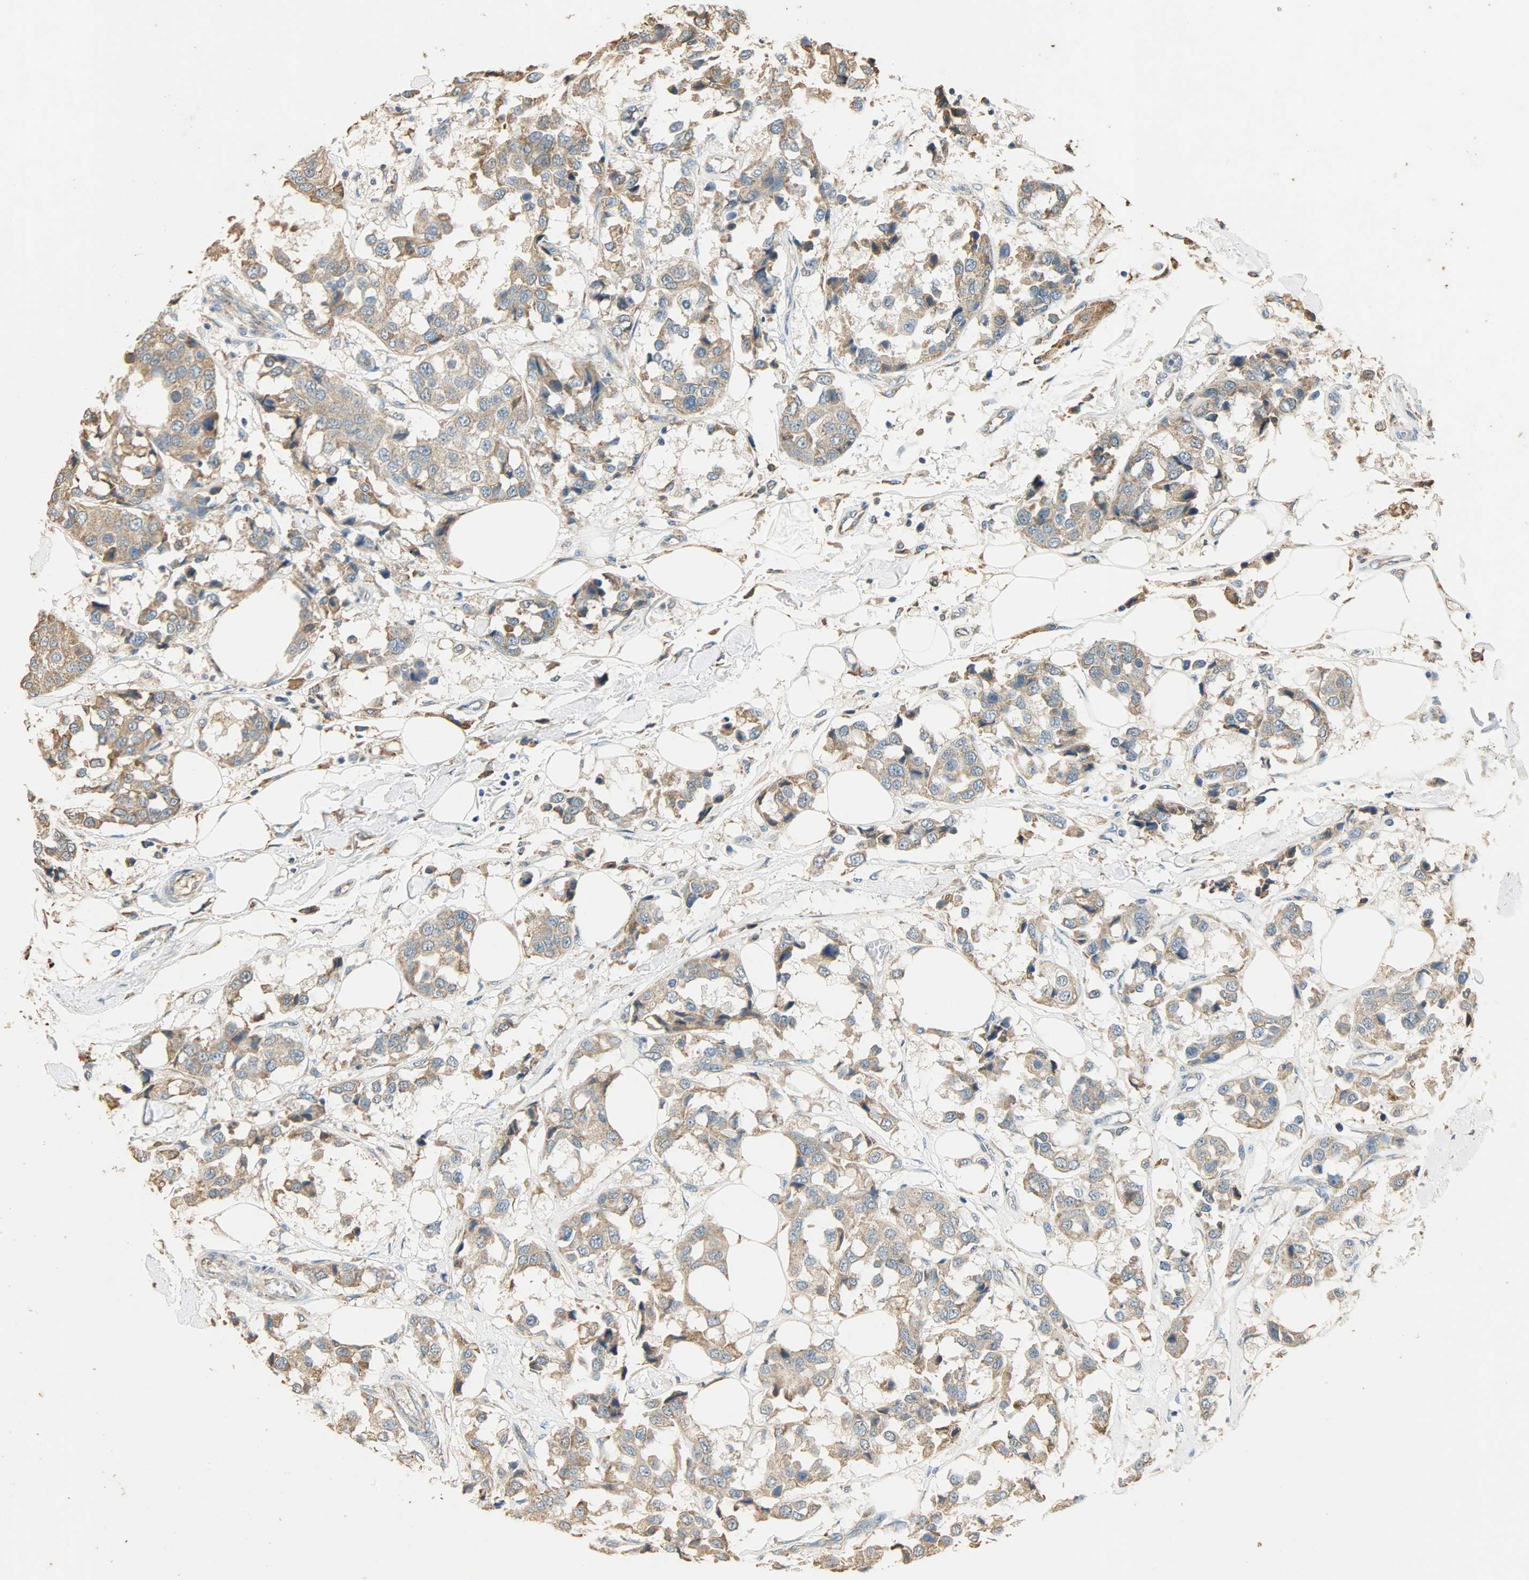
{"staining": {"intensity": "moderate", "quantity": ">75%", "location": "cytoplasmic/membranous"}, "tissue": "breast cancer", "cell_type": "Tumor cells", "image_type": "cancer", "snomed": [{"axis": "morphology", "description": "Duct carcinoma"}, {"axis": "topography", "description": "Breast"}], "caption": "An image of human breast cancer (intraductal carcinoma) stained for a protein reveals moderate cytoplasmic/membranous brown staining in tumor cells. (DAB (3,3'-diaminobenzidine) = brown stain, brightfield microscopy at high magnification).", "gene": "HSPA5", "patient": {"sex": "female", "age": 80}}